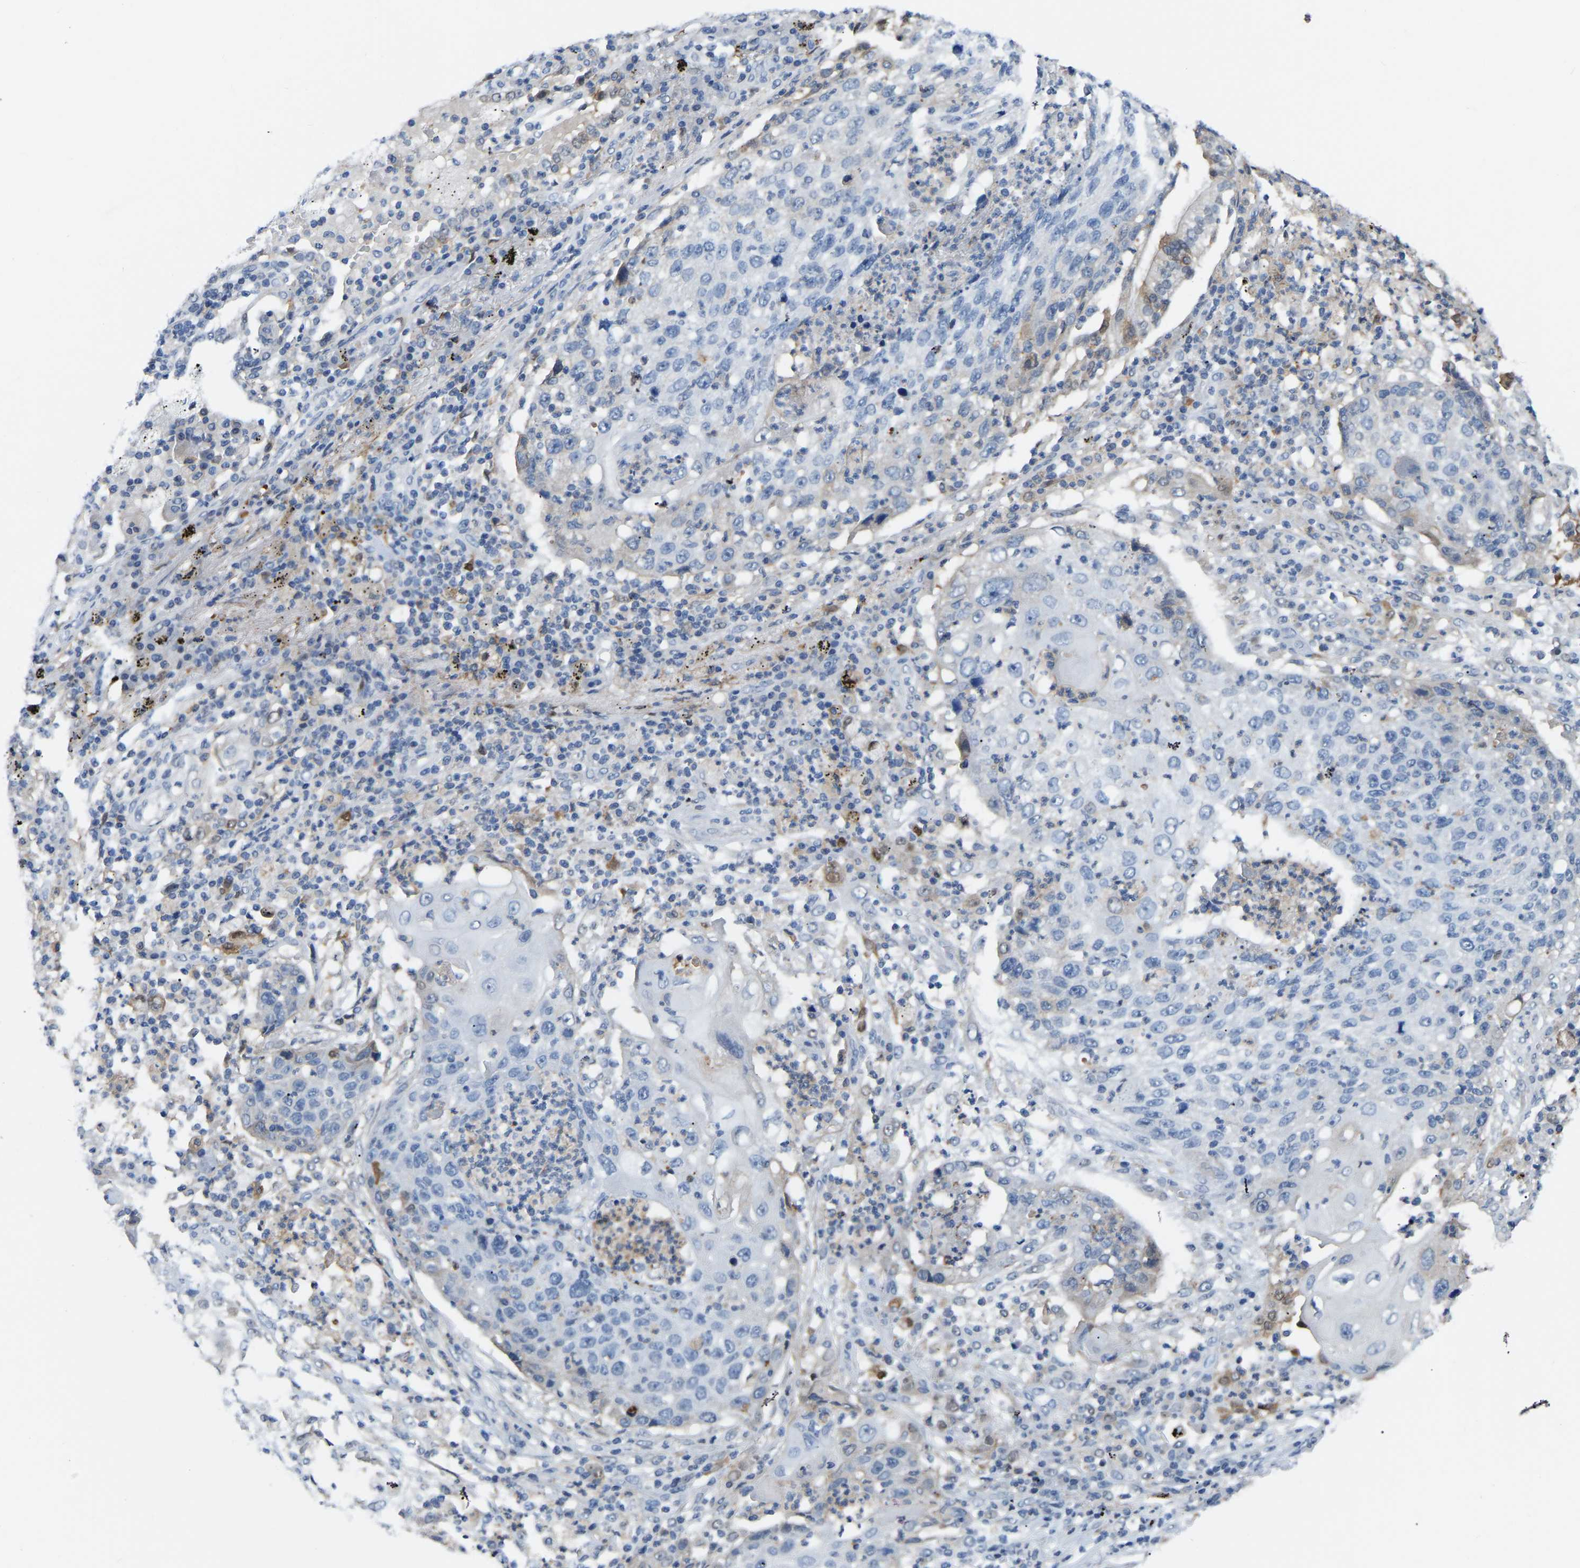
{"staining": {"intensity": "negative", "quantity": "none", "location": "none"}, "tissue": "lung cancer", "cell_type": "Tumor cells", "image_type": "cancer", "snomed": [{"axis": "morphology", "description": "Squamous cell carcinoma, NOS"}, {"axis": "topography", "description": "Lung"}], "caption": "DAB (3,3'-diaminobenzidine) immunohistochemical staining of lung squamous cell carcinoma exhibits no significant staining in tumor cells.", "gene": "ABTB2", "patient": {"sex": "female", "age": 63}}